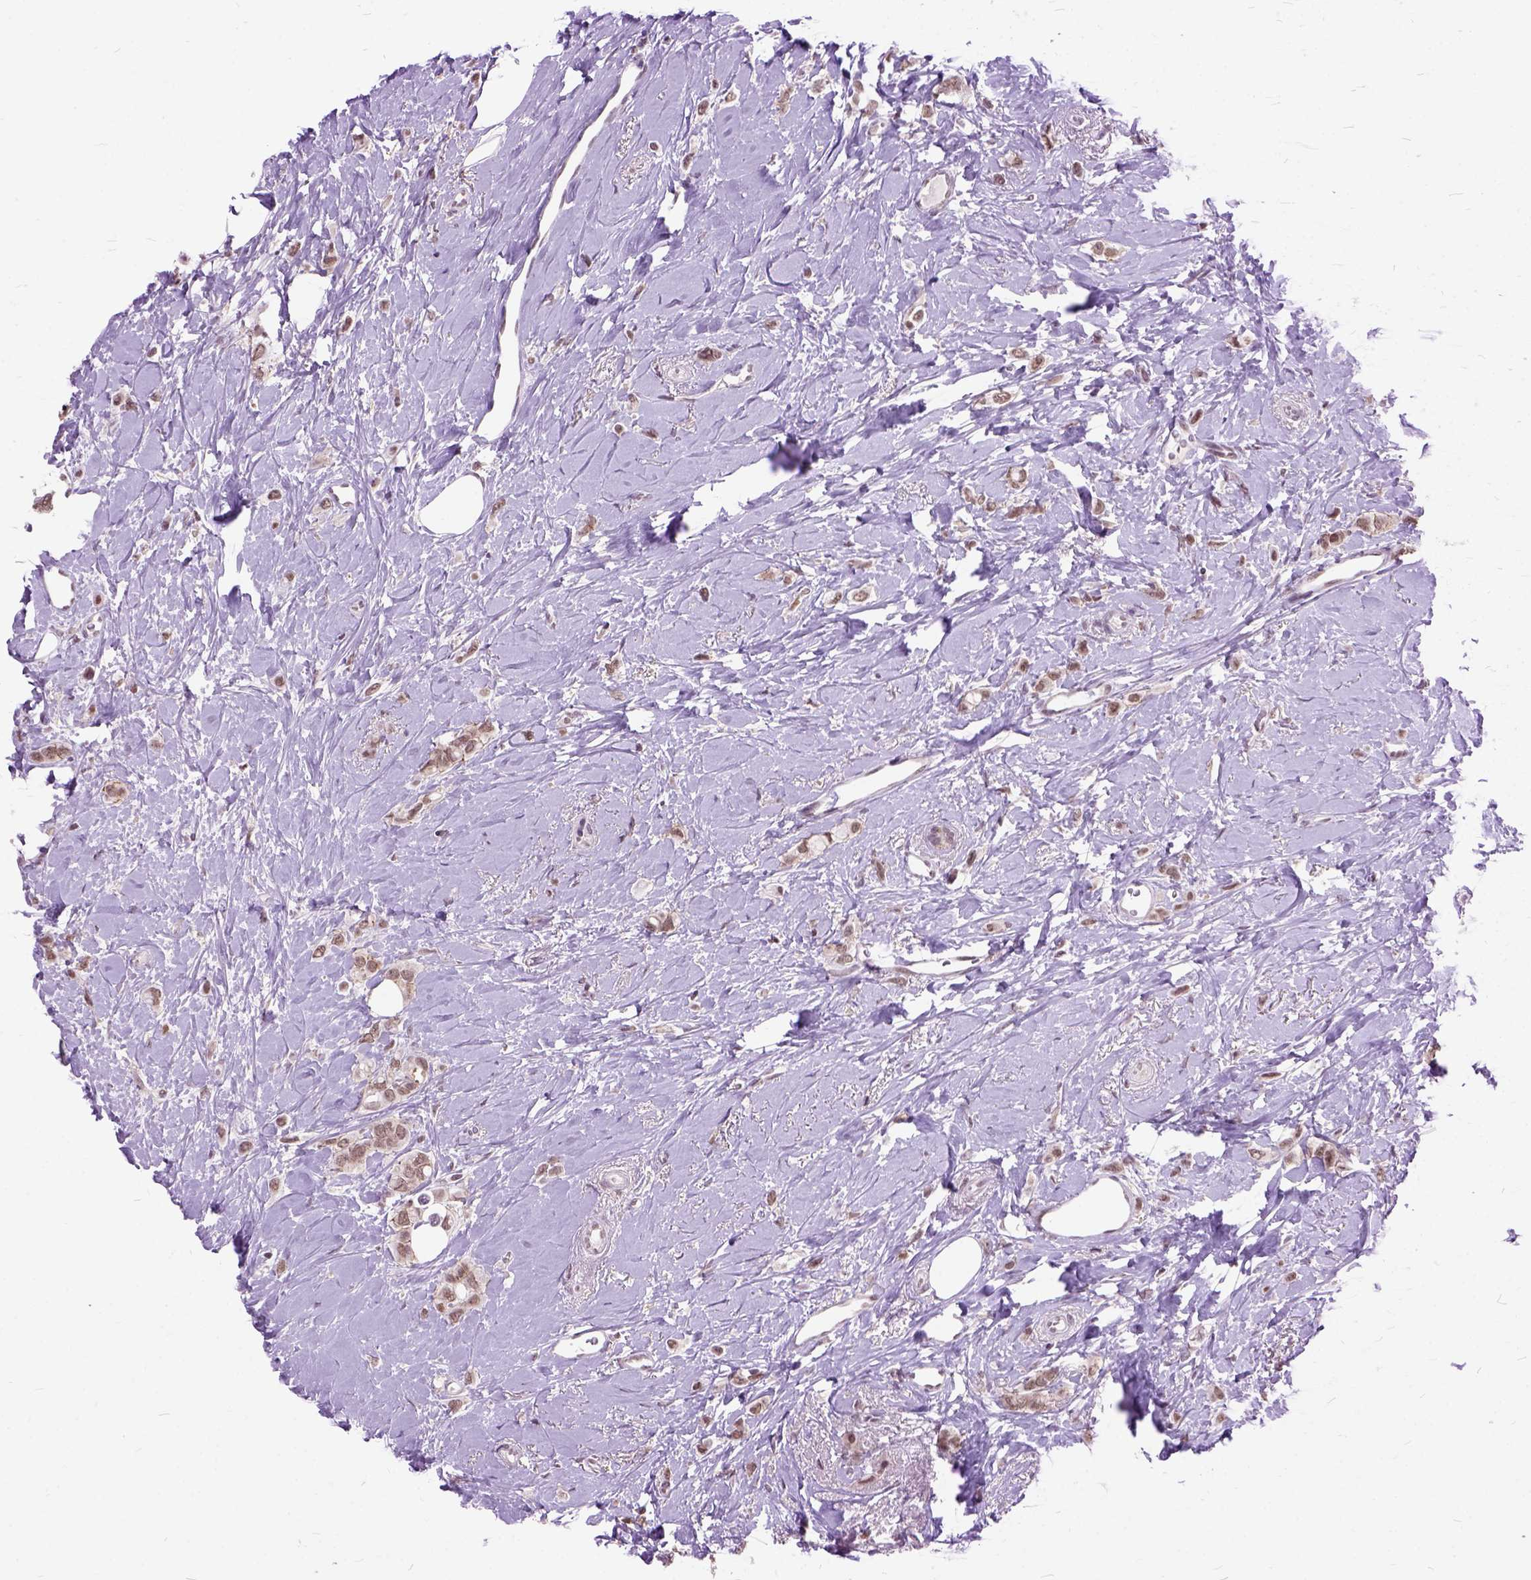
{"staining": {"intensity": "moderate", "quantity": ">75%", "location": "nuclear"}, "tissue": "breast cancer", "cell_type": "Tumor cells", "image_type": "cancer", "snomed": [{"axis": "morphology", "description": "Lobular carcinoma"}, {"axis": "topography", "description": "Breast"}], "caption": "Protein expression by immunohistochemistry (IHC) displays moderate nuclear expression in approximately >75% of tumor cells in breast lobular carcinoma.", "gene": "ORC5", "patient": {"sex": "female", "age": 66}}